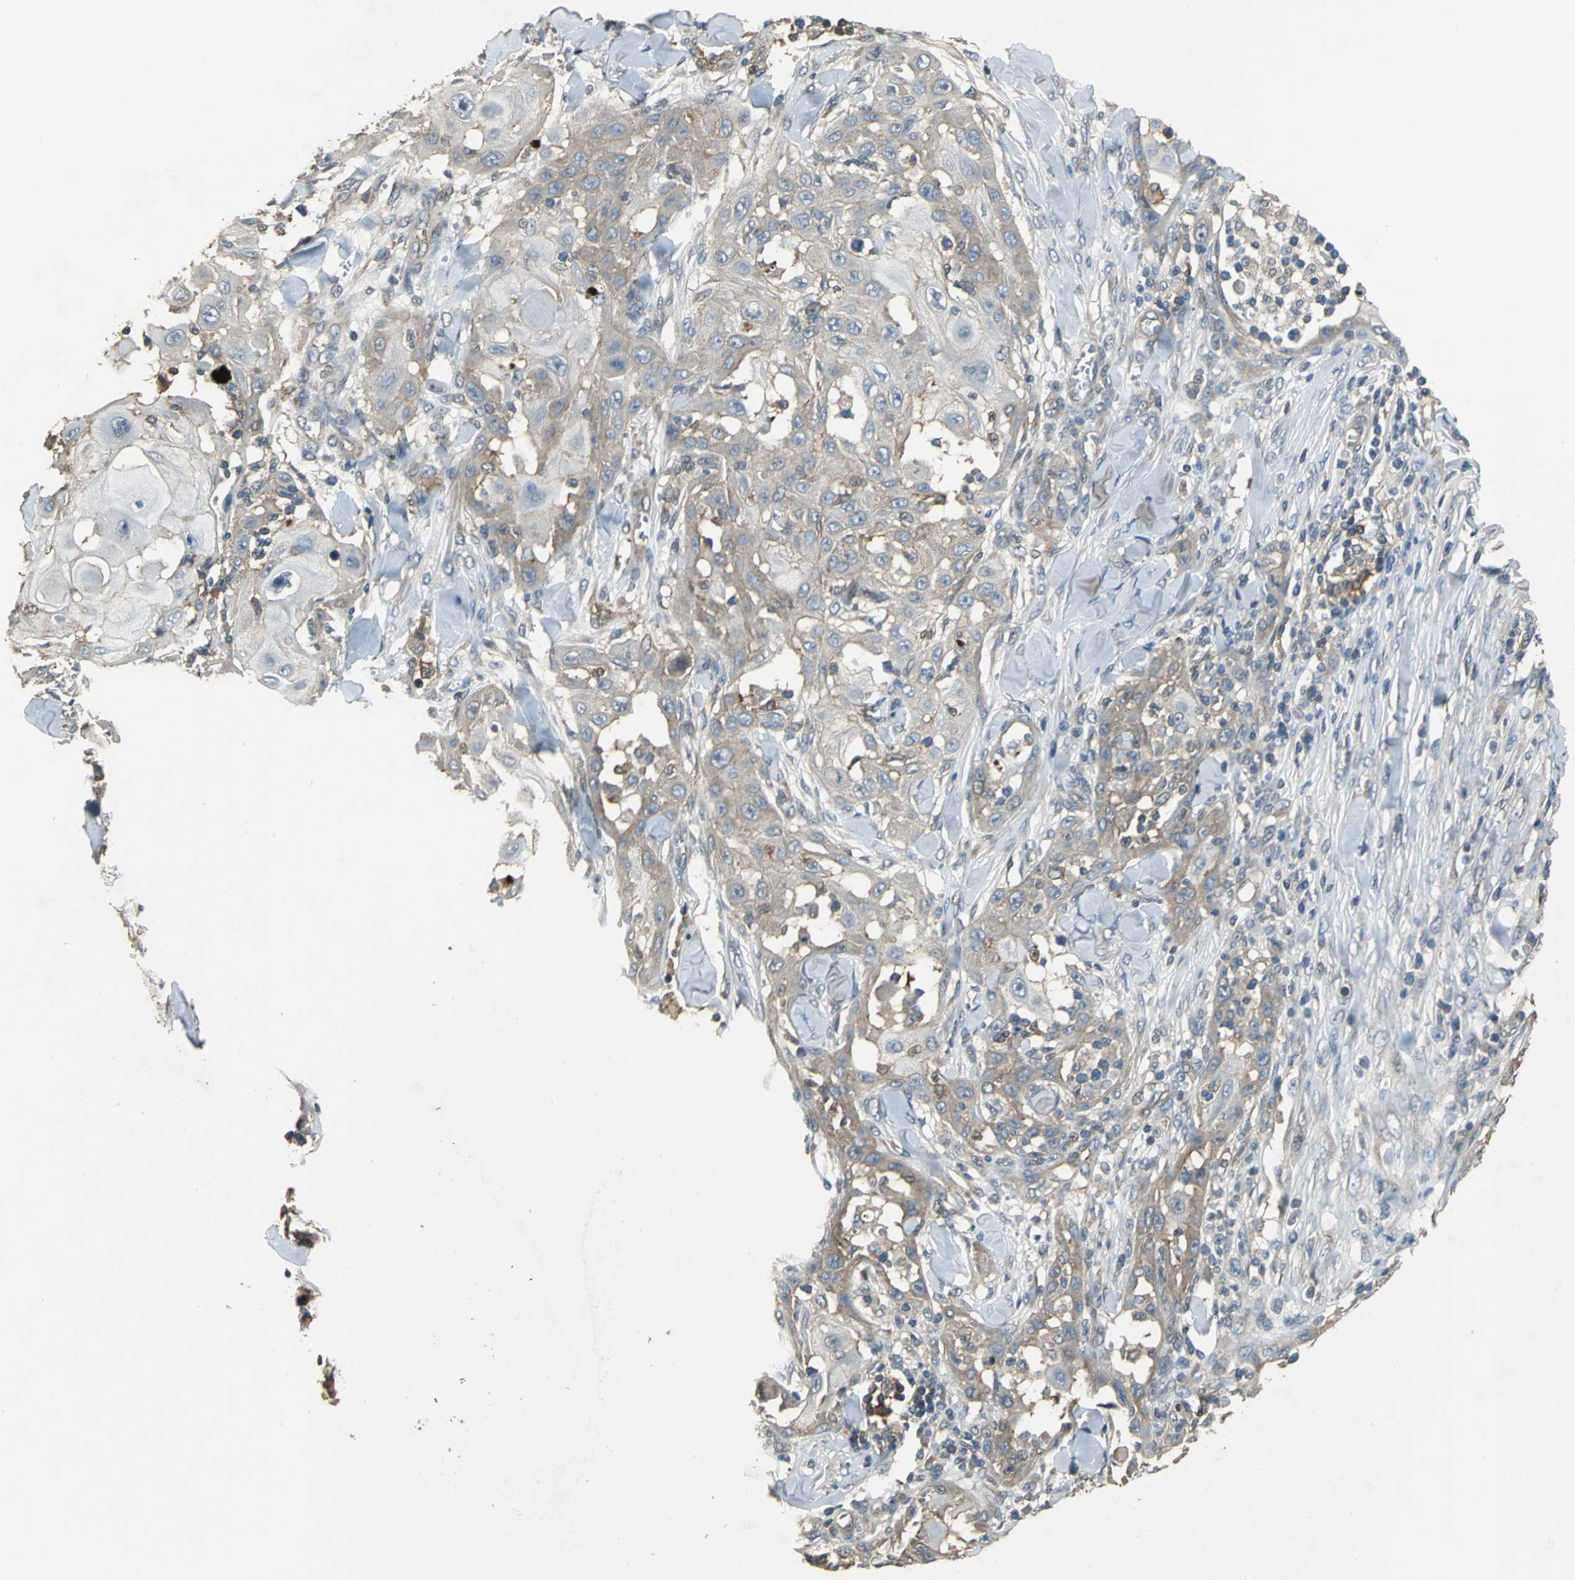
{"staining": {"intensity": "weak", "quantity": ">75%", "location": "cytoplasmic/membranous"}, "tissue": "skin cancer", "cell_type": "Tumor cells", "image_type": "cancer", "snomed": [{"axis": "morphology", "description": "Squamous cell carcinoma, NOS"}, {"axis": "topography", "description": "Skin"}], "caption": "There is low levels of weak cytoplasmic/membranous staining in tumor cells of skin cancer, as demonstrated by immunohistochemical staining (brown color).", "gene": "MET", "patient": {"sex": "male", "age": 24}}